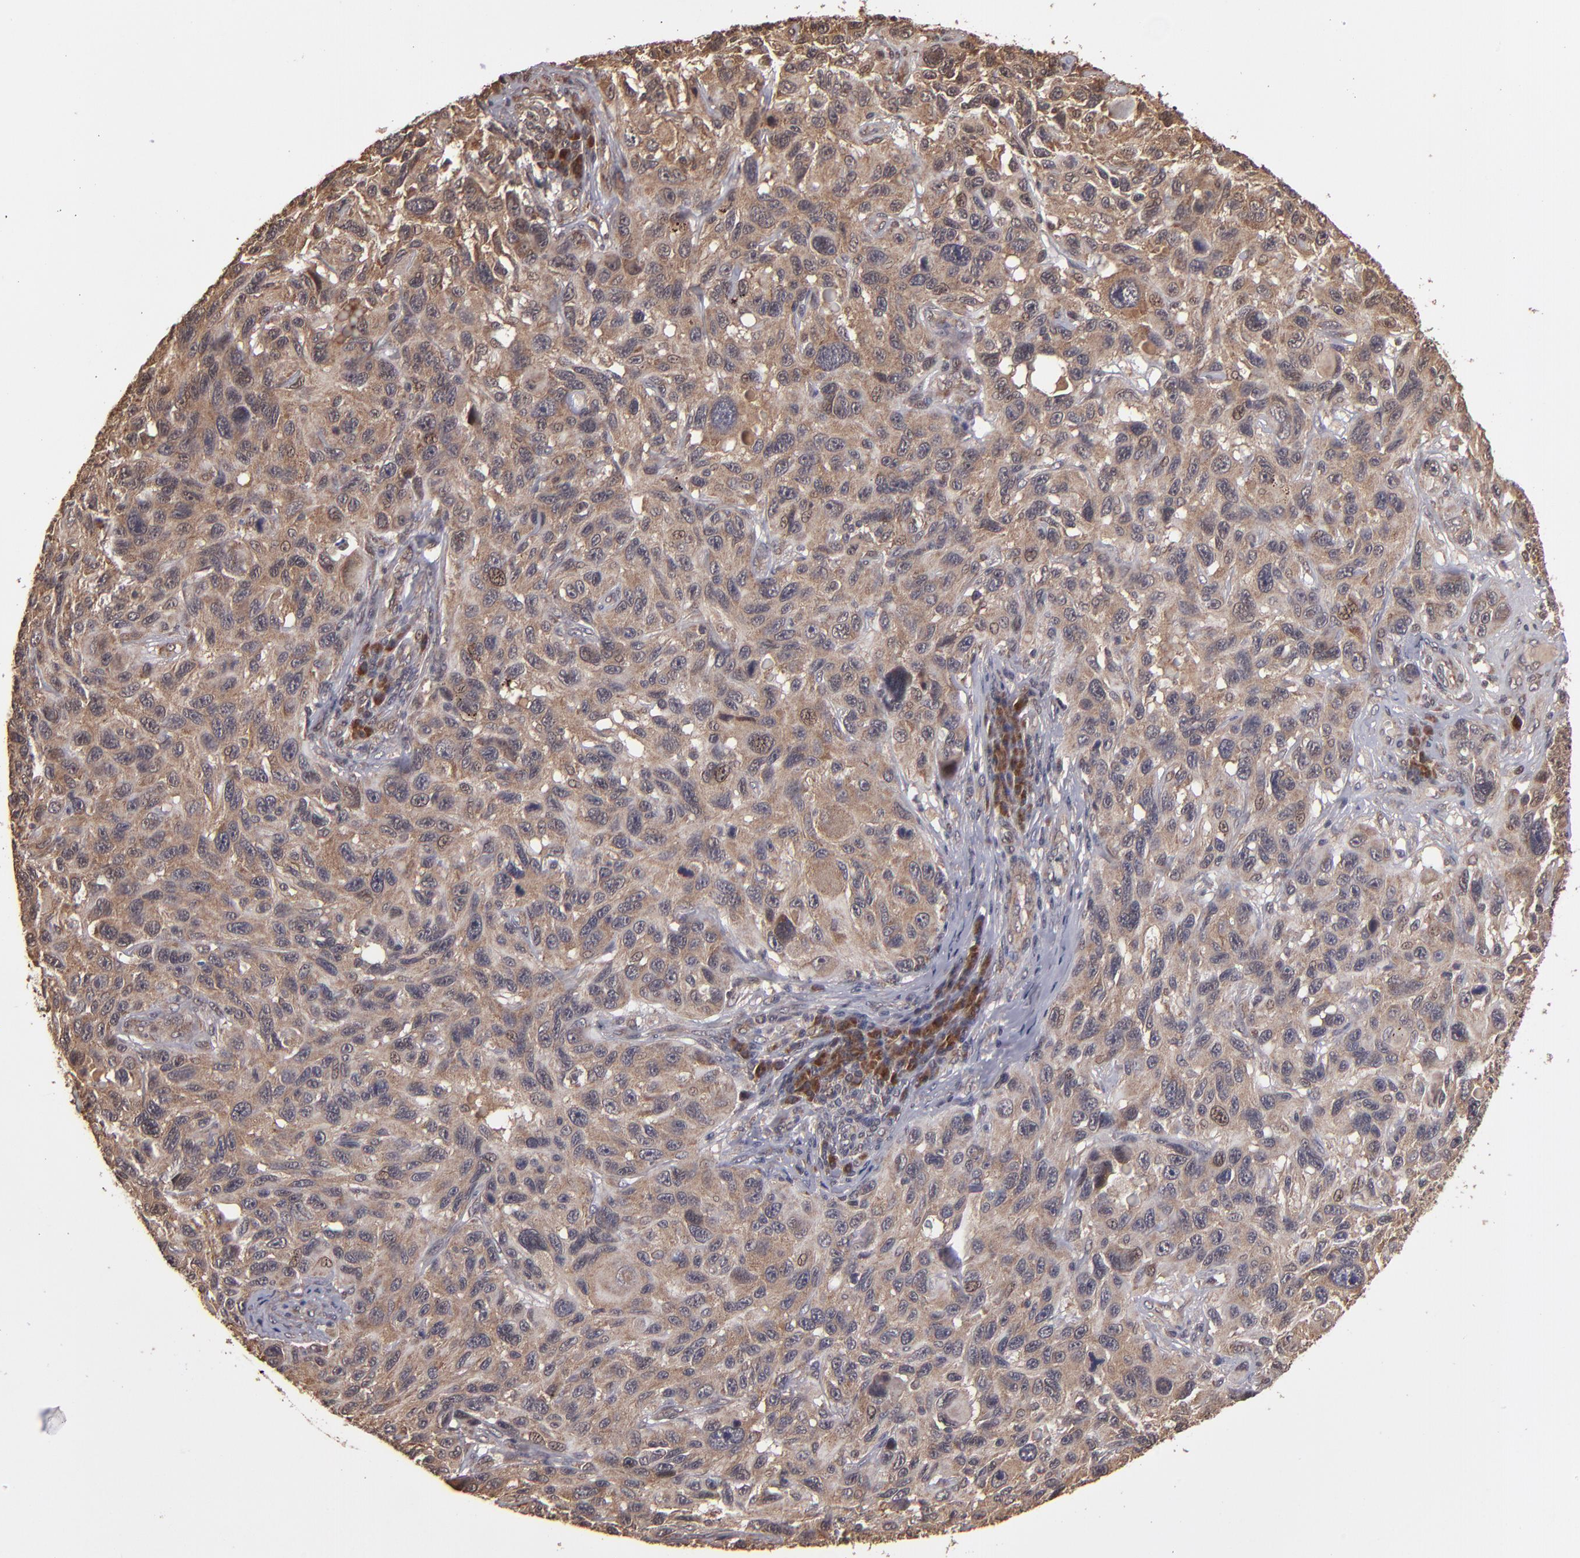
{"staining": {"intensity": "weak", "quantity": ">75%", "location": "cytoplasmic/membranous"}, "tissue": "melanoma", "cell_type": "Tumor cells", "image_type": "cancer", "snomed": [{"axis": "morphology", "description": "Malignant melanoma, NOS"}, {"axis": "topography", "description": "Skin"}], "caption": "This micrograph displays immunohistochemistry staining of human malignant melanoma, with low weak cytoplasmic/membranous expression in about >75% of tumor cells.", "gene": "NFE2L2", "patient": {"sex": "male", "age": 53}}